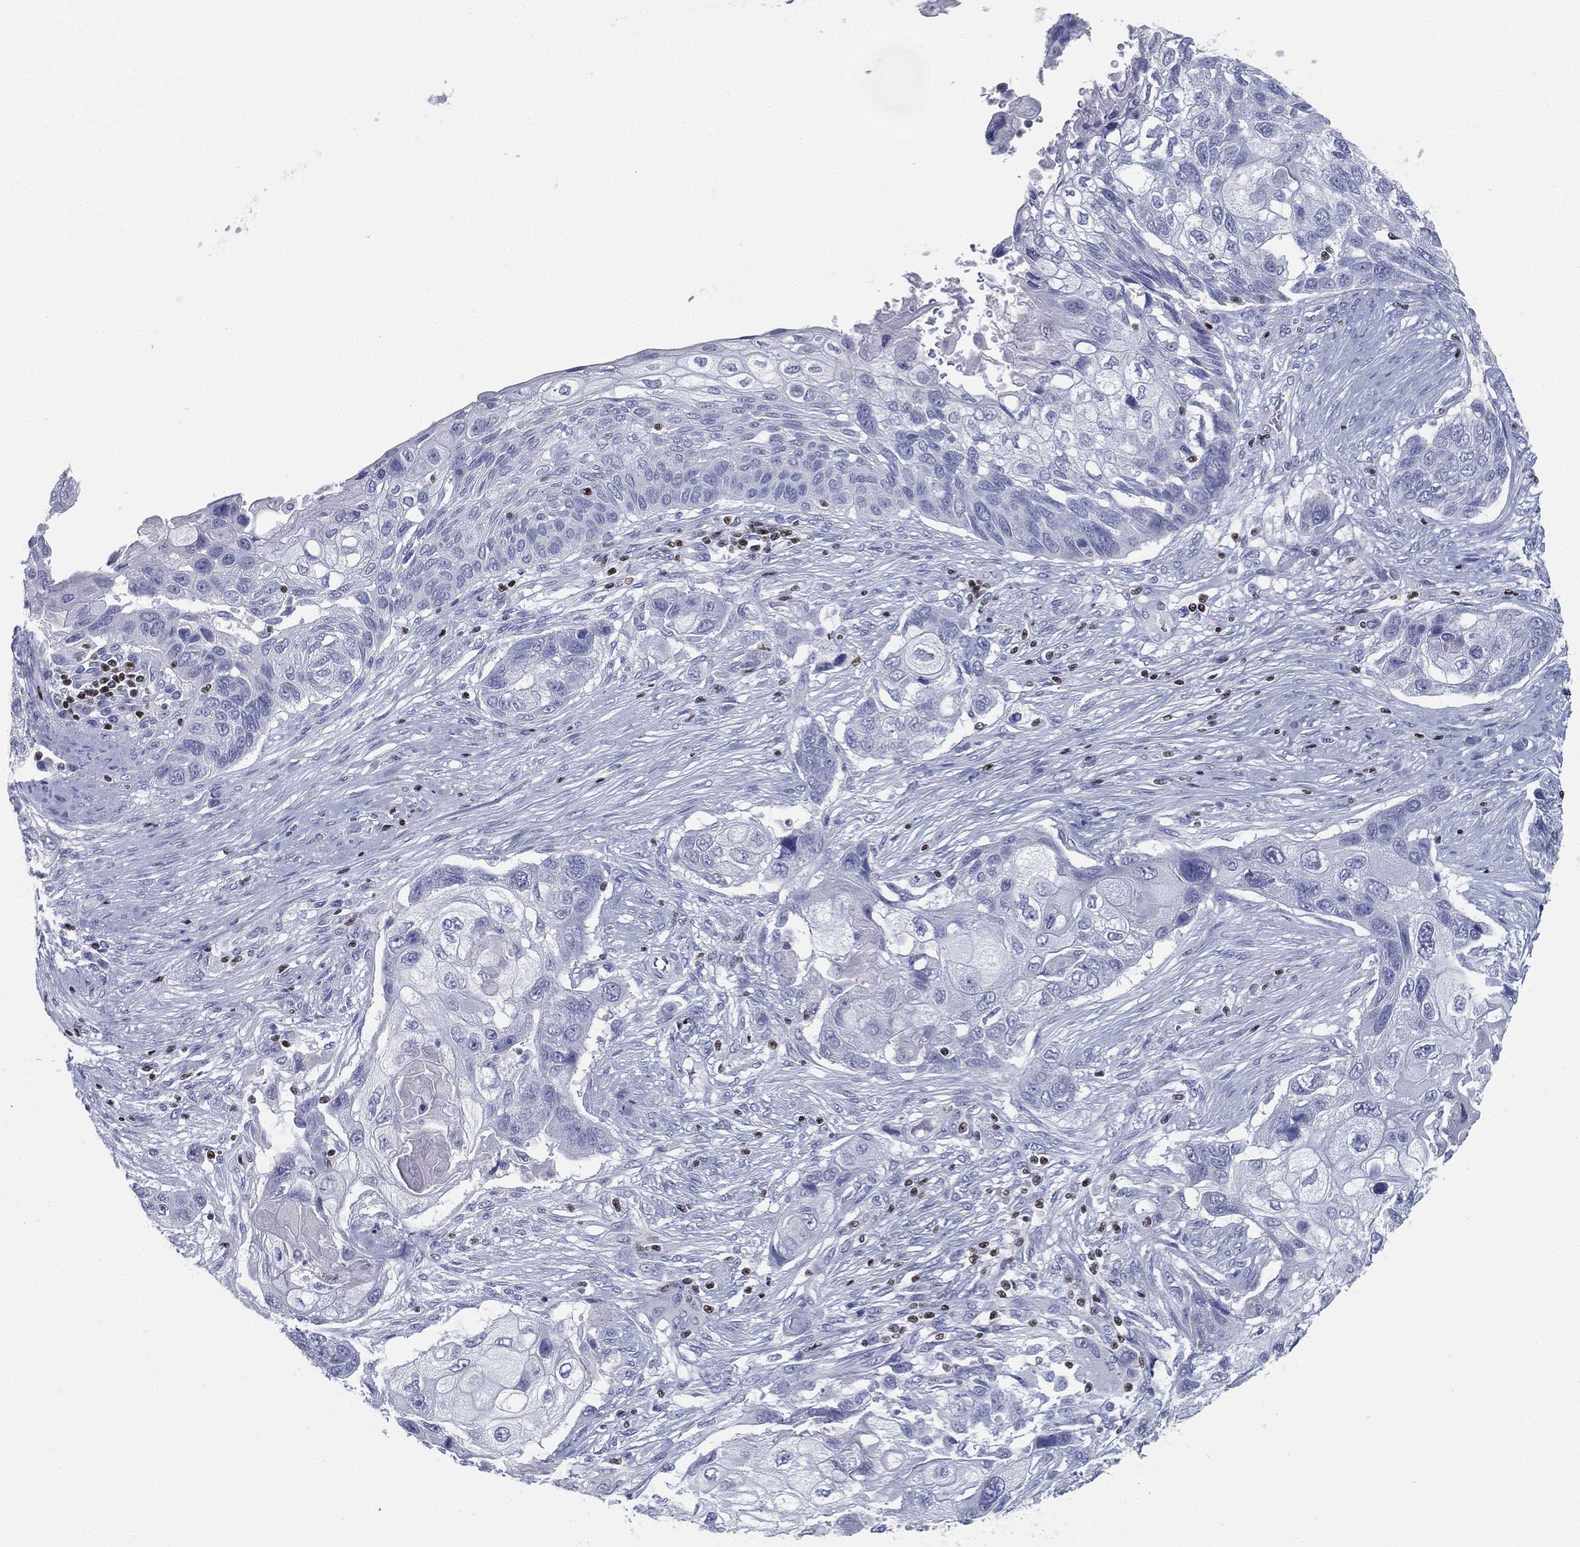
{"staining": {"intensity": "negative", "quantity": "none", "location": "none"}, "tissue": "lung cancer", "cell_type": "Tumor cells", "image_type": "cancer", "snomed": [{"axis": "morphology", "description": "Normal tissue, NOS"}, {"axis": "morphology", "description": "Squamous cell carcinoma, NOS"}, {"axis": "topography", "description": "Bronchus"}, {"axis": "topography", "description": "Lung"}], "caption": "Micrograph shows no significant protein expression in tumor cells of squamous cell carcinoma (lung).", "gene": "PYHIN1", "patient": {"sex": "male", "age": 69}}